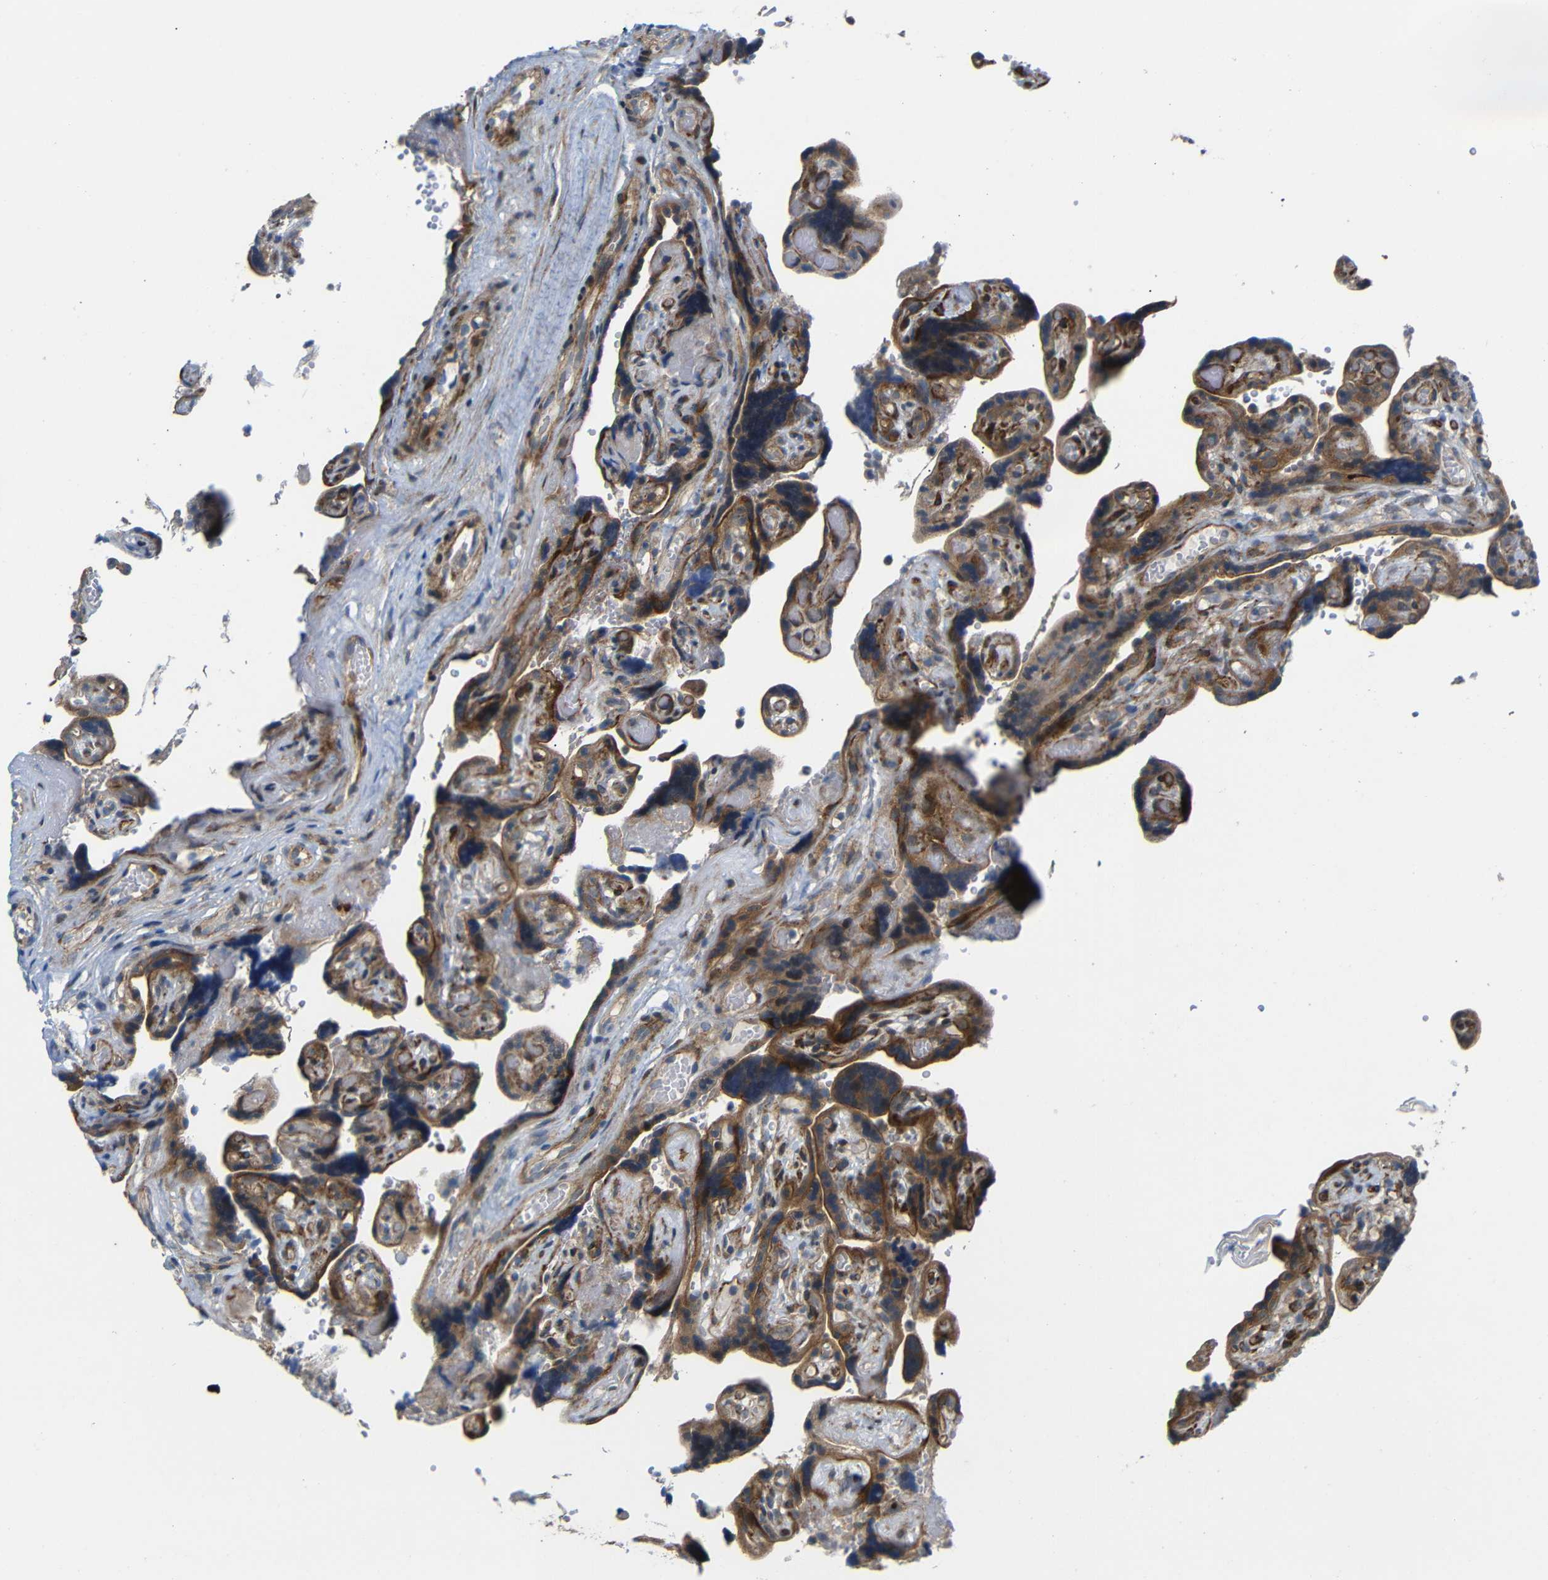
{"staining": {"intensity": "strong", "quantity": ">75%", "location": "cytoplasmic/membranous"}, "tissue": "placenta", "cell_type": "Decidual cells", "image_type": "normal", "snomed": [{"axis": "morphology", "description": "Normal tissue, NOS"}, {"axis": "topography", "description": "Placenta"}], "caption": "Protein staining of unremarkable placenta shows strong cytoplasmic/membranous expression in approximately >75% of decidual cells.", "gene": "P3H2", "patient": {"sex": "female", "age": 30}}